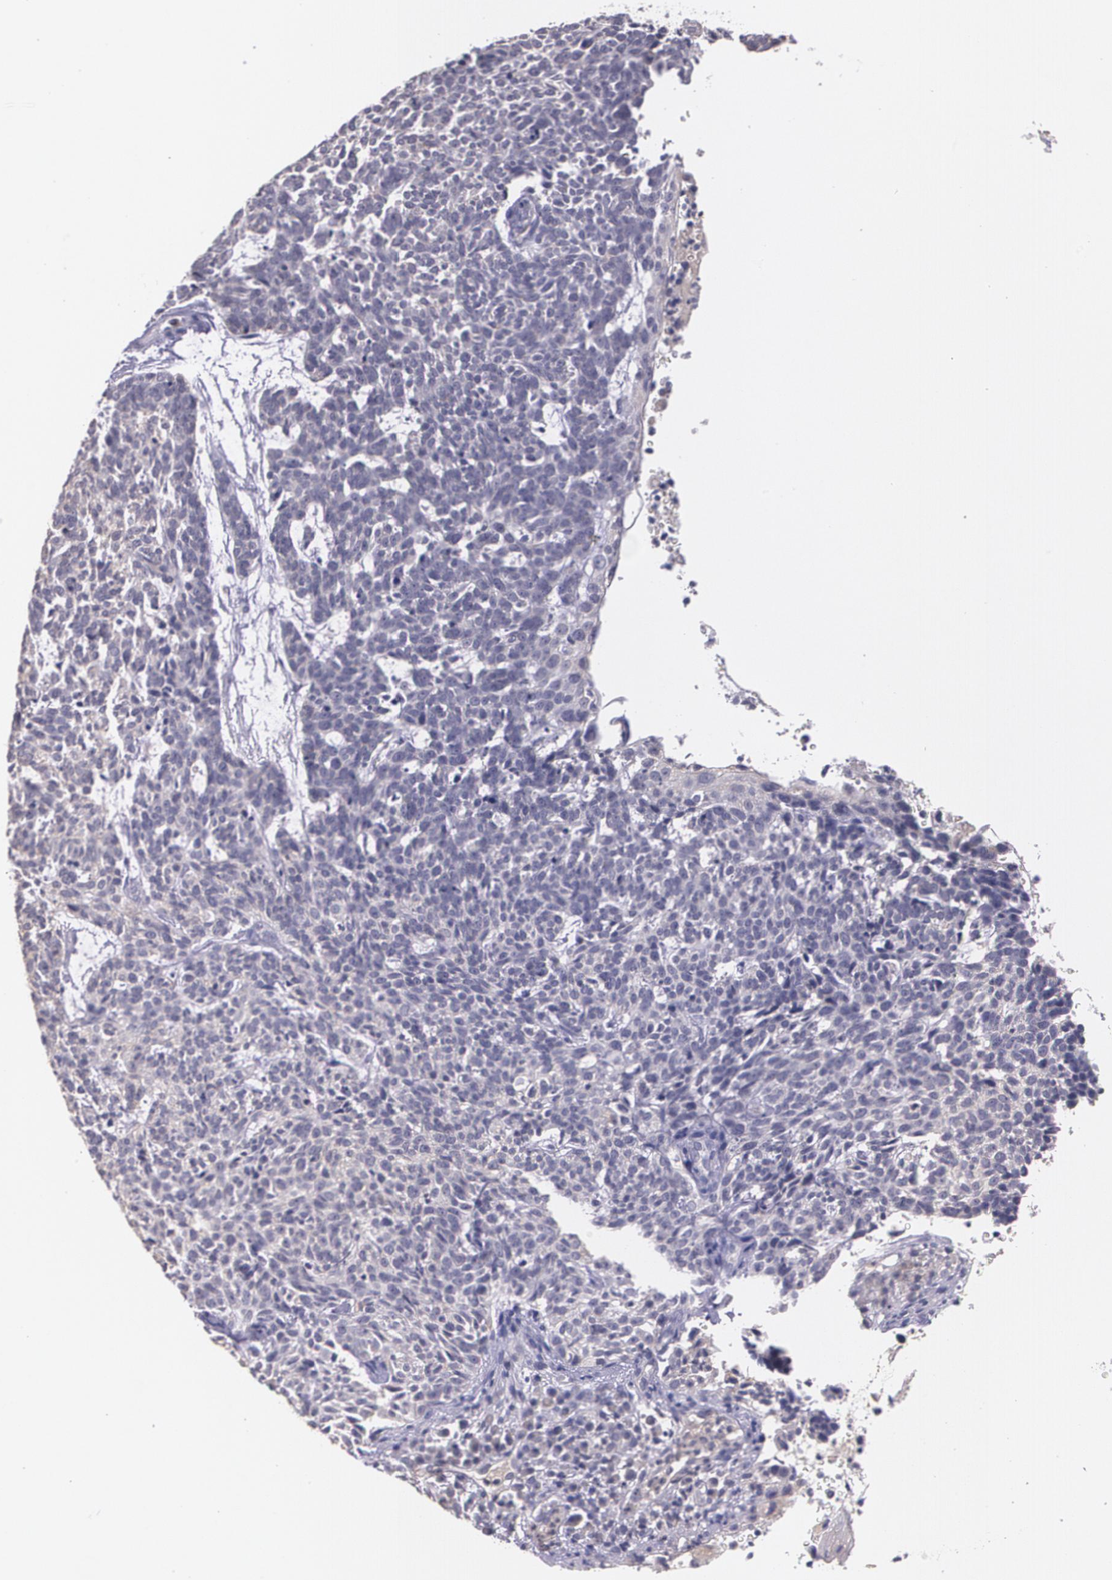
{"staining": {"intensity": "negative", "quantity": "none", "location": "none"}, "tissue": "skin cancer", "cell_type": "Tumor cells", "image_type": "cancer", "snomed": [{"axis": "morphology", "description": "Basal cell carcinoma"}, {"axis": "topography", "description": "Skin"}], "caption": "Immunohistochemistry image of human skin basal cell carcinoma stained for a protein (brown), which shows no expression in tumor cells.", "gene": "TM4SF1", "patient": {"sex": "female", "age": 89}}